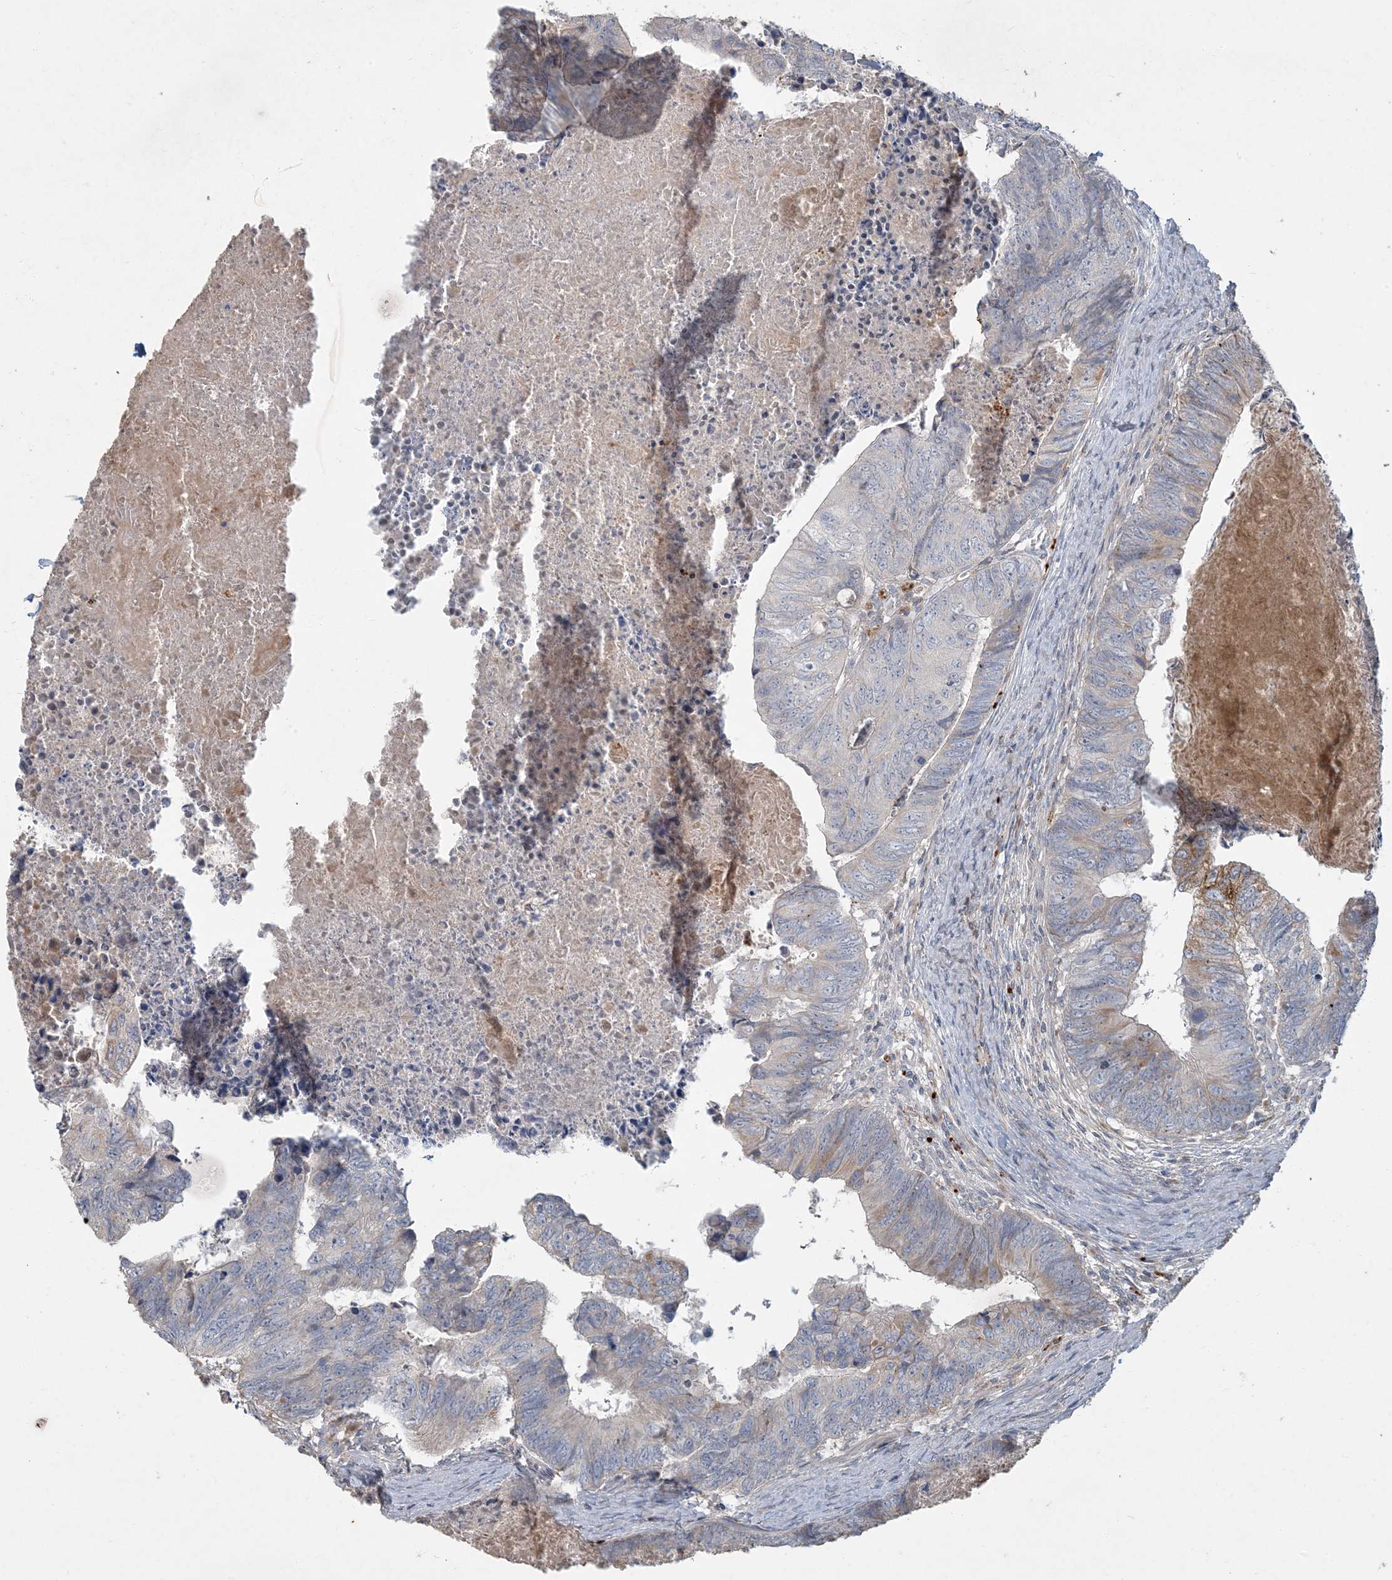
{"staining": {"intensity": "moderate", "quantity": "<25%", "location": "cytoplasmic/membranous"}, "tissue": "colorectal cancer", "cell_type": "Tumor cells", "image_type": "cancer", "snomed": [{"axis": "morphology", "description": "Adenocarcinoma, NOS"}, {"axis": "topography", "description": "Colon"}], "caption": "Protein staining of colorectal cancer tissue reveals moderate cytoplasmic/membranous expression in about <25% of tumor cells. (DAB IHC, brown staining for protein, blue staining for nuclei).", "gene": "LTN1", "patient": {"sex": "female", "age": 67}}